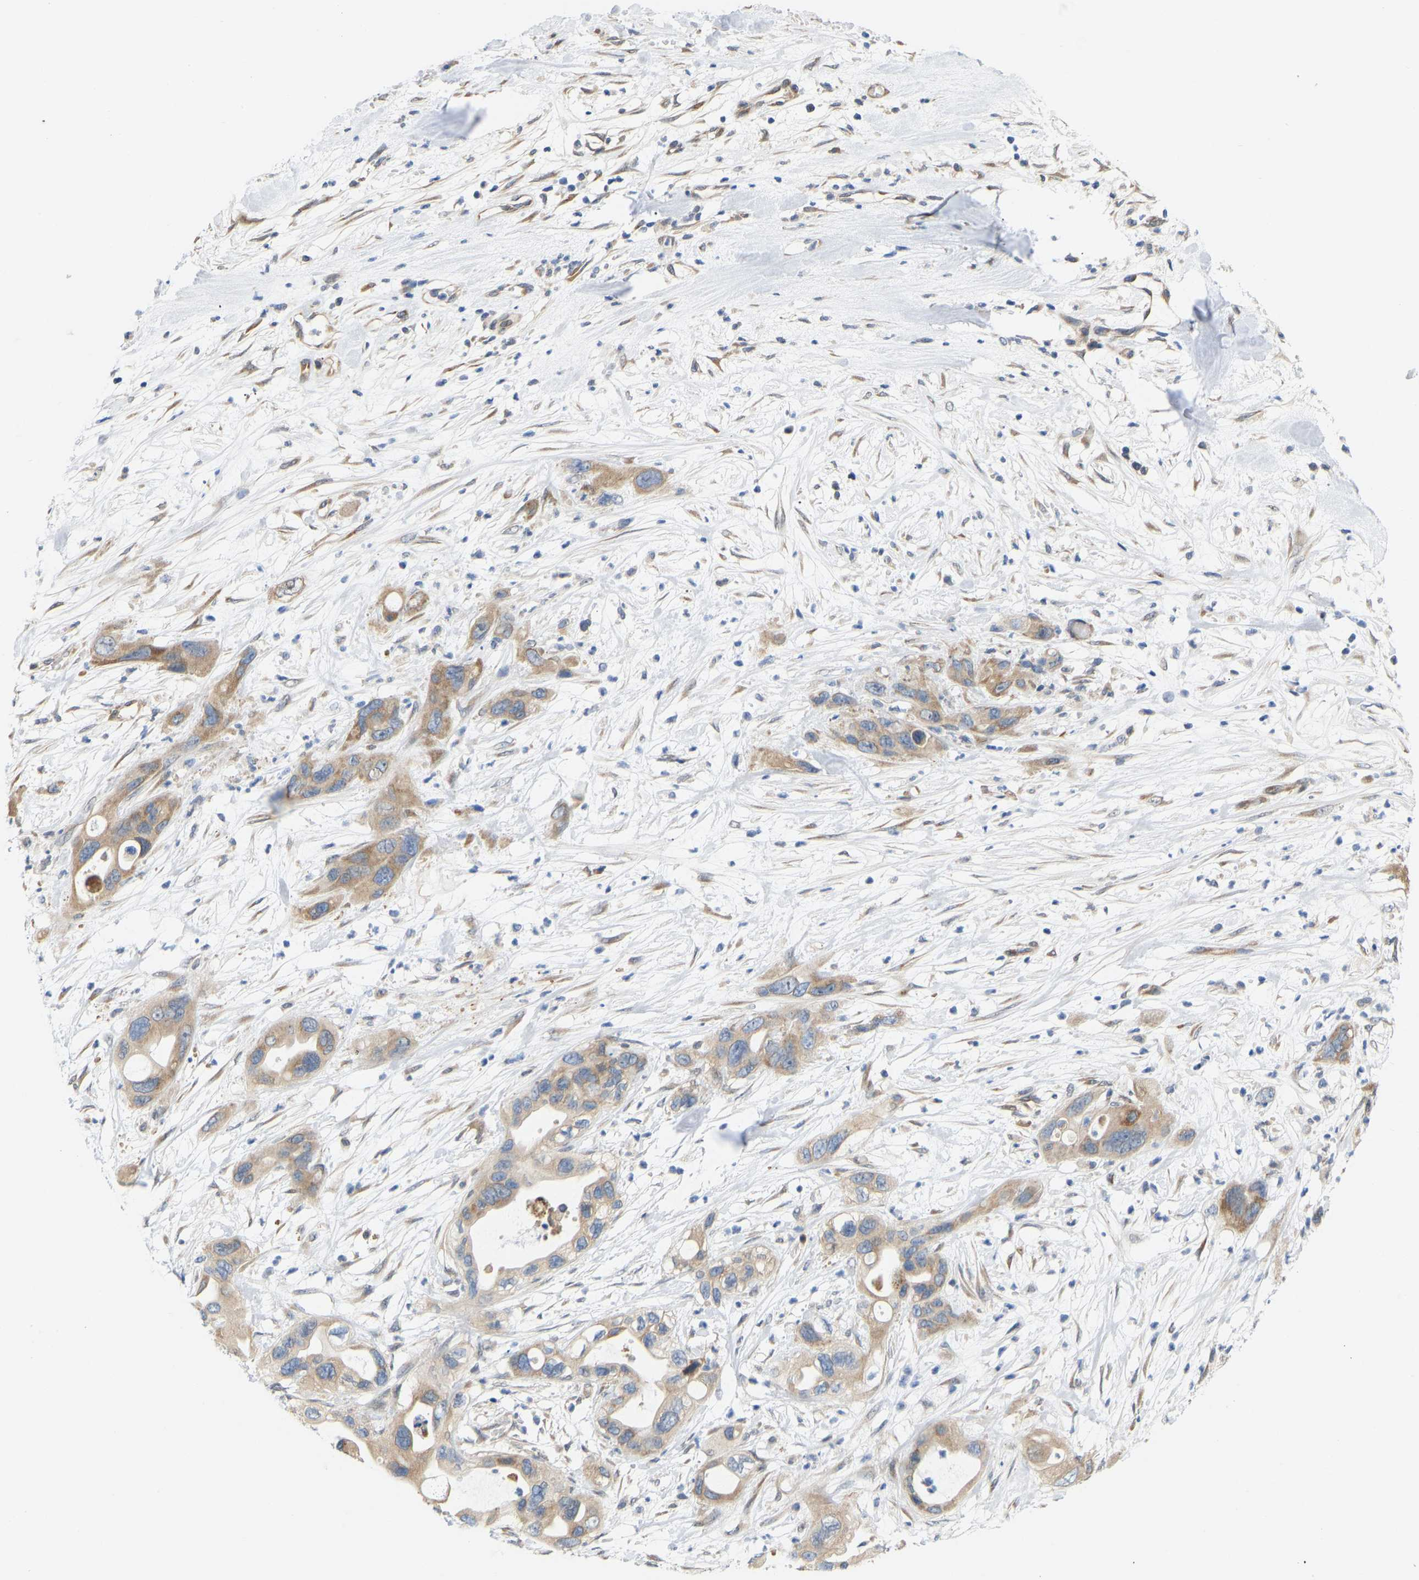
{"staining": {"intensity": "moderate", "quantity": ">75%", "location": "cytoplasmic/membranous"}, "tissue": "pancreatic cancer", "cell_type": "Tumor cells", "image_type": "cancer", "snomed": [{"axis": "morphology", "description": "Adenocarcinoma, NOS"}, {"axis": "topography", "description": "Pancreas"}], "caption": "Pancreatic cancer tissue reveals moderate cytoplasmic/membranous expression in about >75% of tumor cells", "gene": "BEND3", "patient": {"sex": "female", "age": 71}}